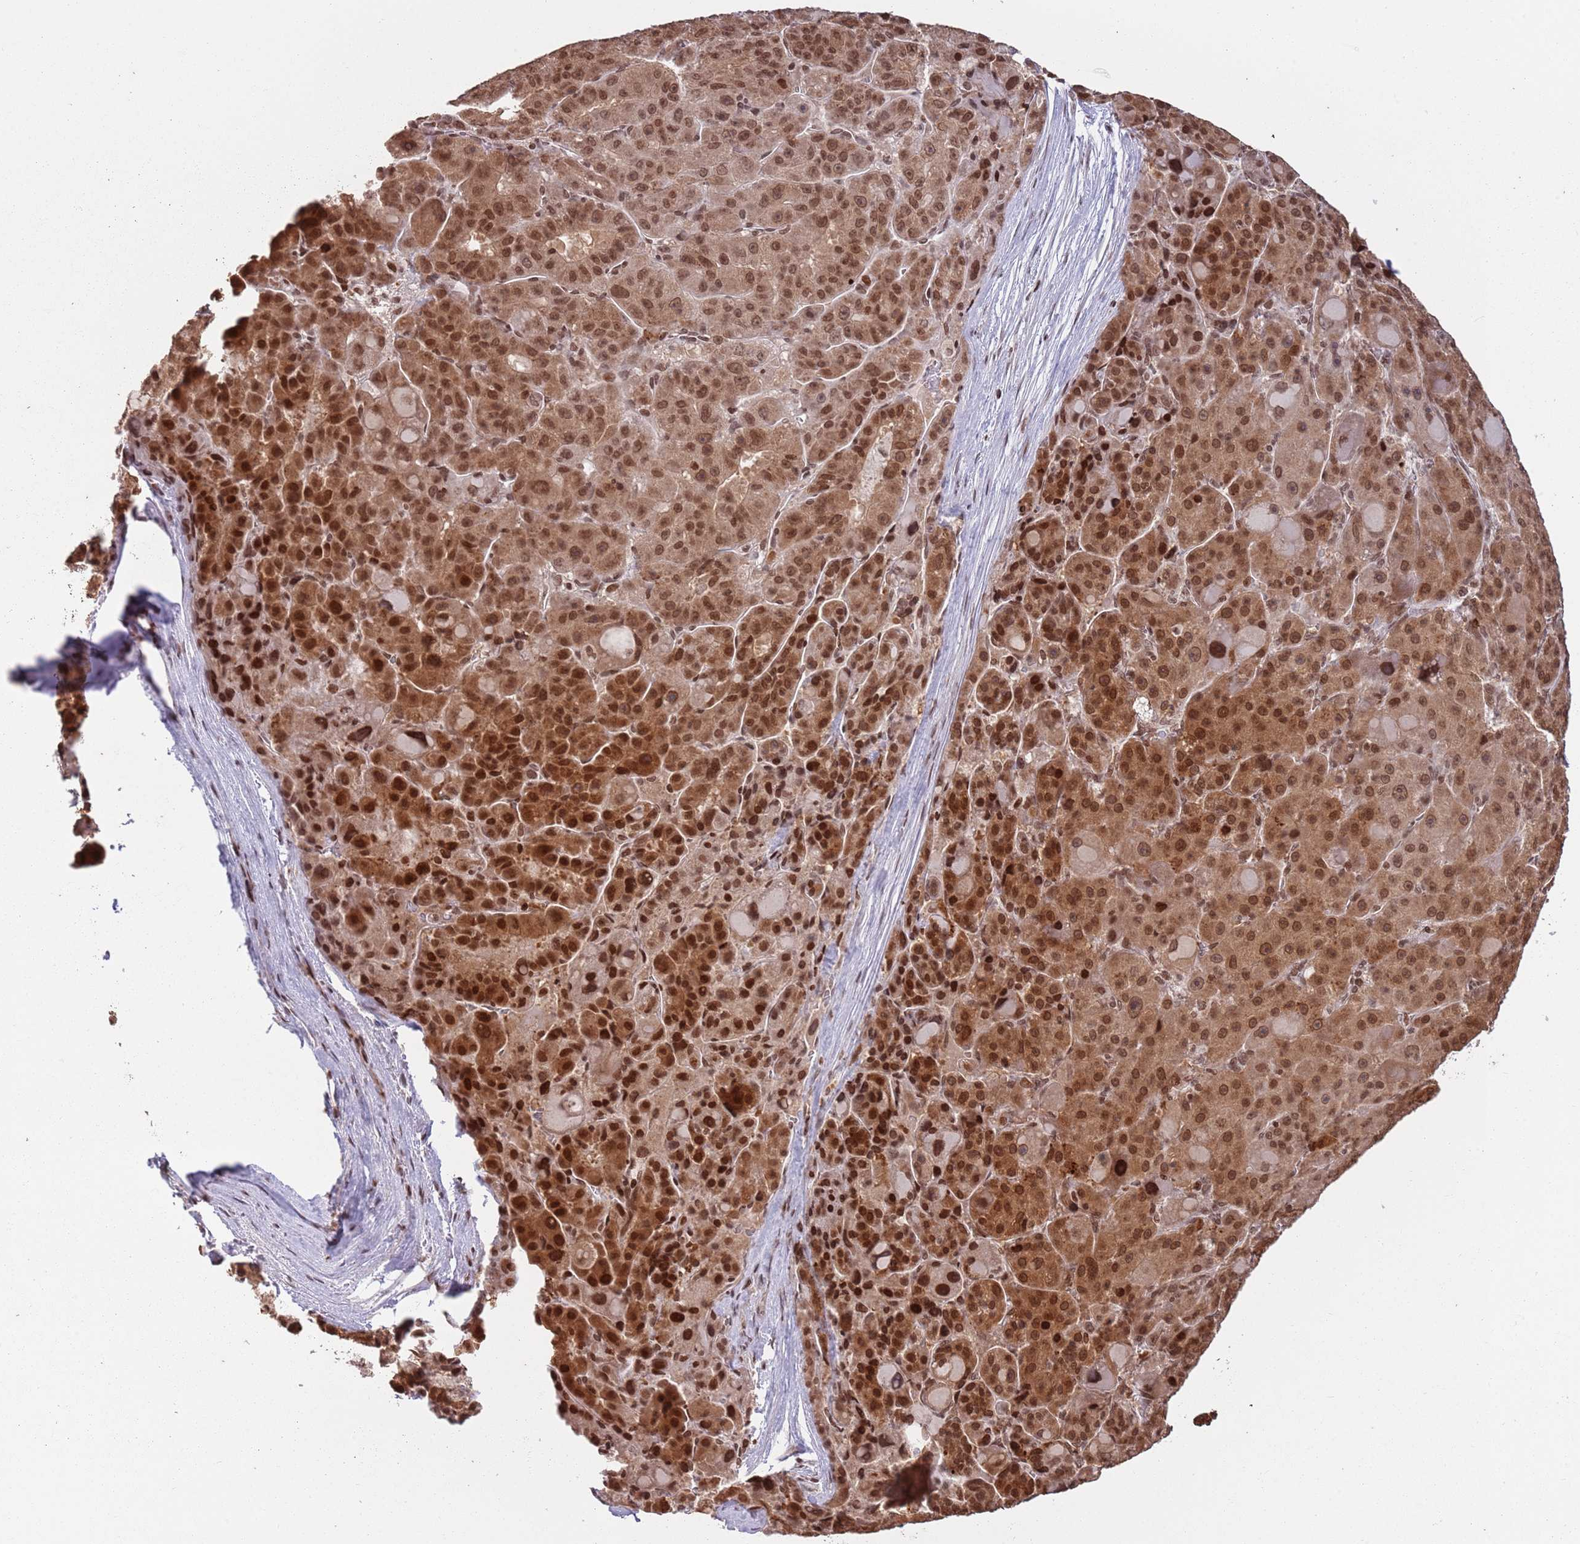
{"staining": {"intensity": "strong", "quantity": ">75%", "location": "cytoplasmic/membranous,nuclear"}, "tissue": "liver cancer", "cell_type": "Tumor cells", "image_type": "cancer", "snomed": [{"axis": "morphology", "description": "Carcinoma, Hepatocellular, NOS"}, {"axis": "topography", "description": "Liver"}], "caption": "Immunohistochemical staining of liver cancer displays strong cytoplasmic/membranous and nuclear protein staining in approximately >75% of tumor cells.", "gene": "SH3RF3", "patient": {"sex": "male", "age": 76}}